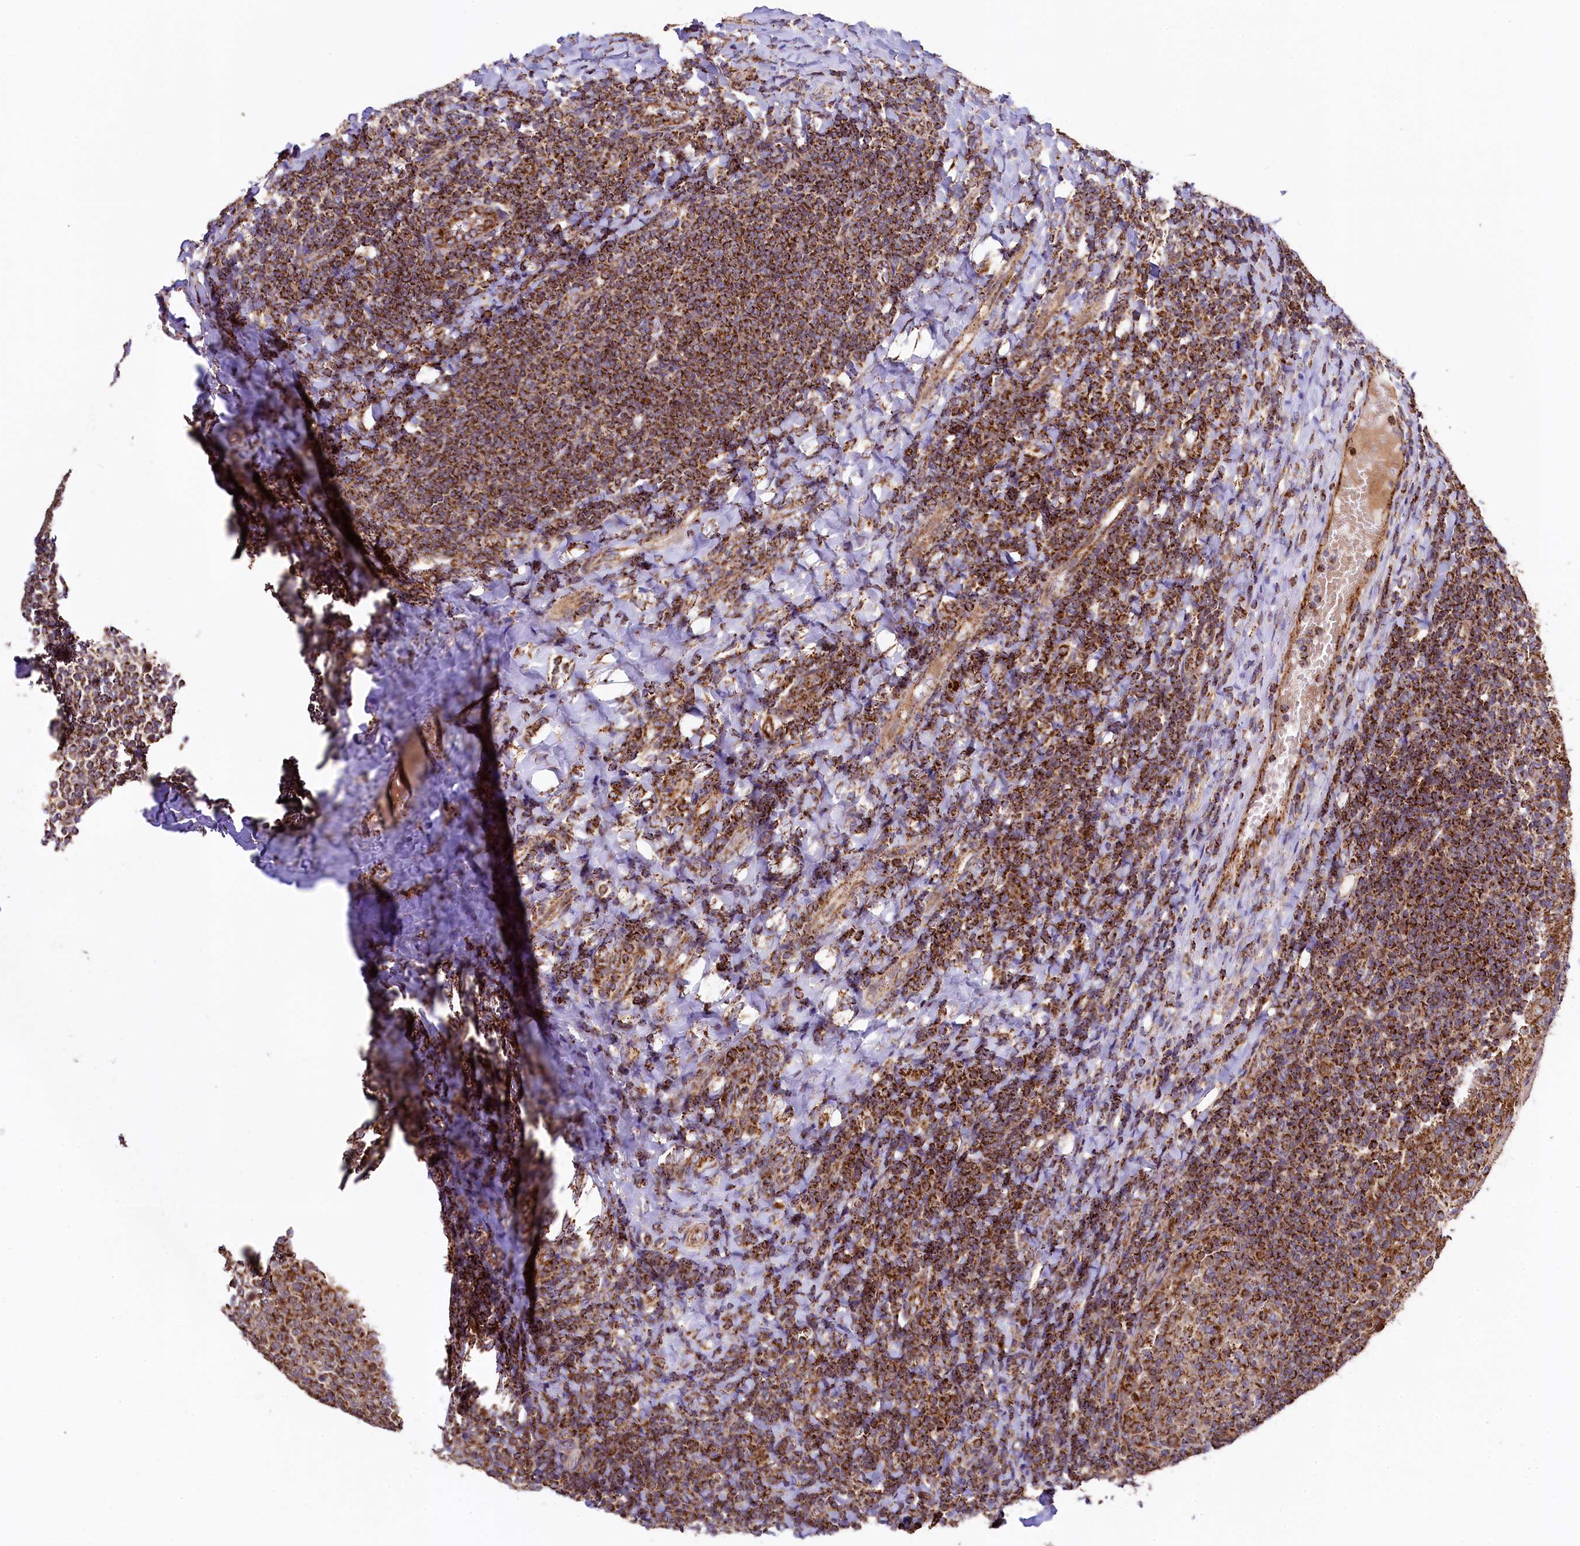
{"staining": {"intensity": "strong", "quantity": ">75%", "location": "cytoplasmic/membranous"}, "tissue": "tonsil", "cell_type": "Germinal center cells", "image_type": "normal", "snomed": [{"axis": "morphology", "description": "Normal tissue, NOS"}, {"axis": "topography", "description": "Tonsil"}], "caption": "Tonsil stained for a protein (brown) shows strong cytoplasmic/membranous positive expression in about >75% of germinal center cells.", "gene": "CLYBL", "patient": {"sex": "female", "age": 19}}